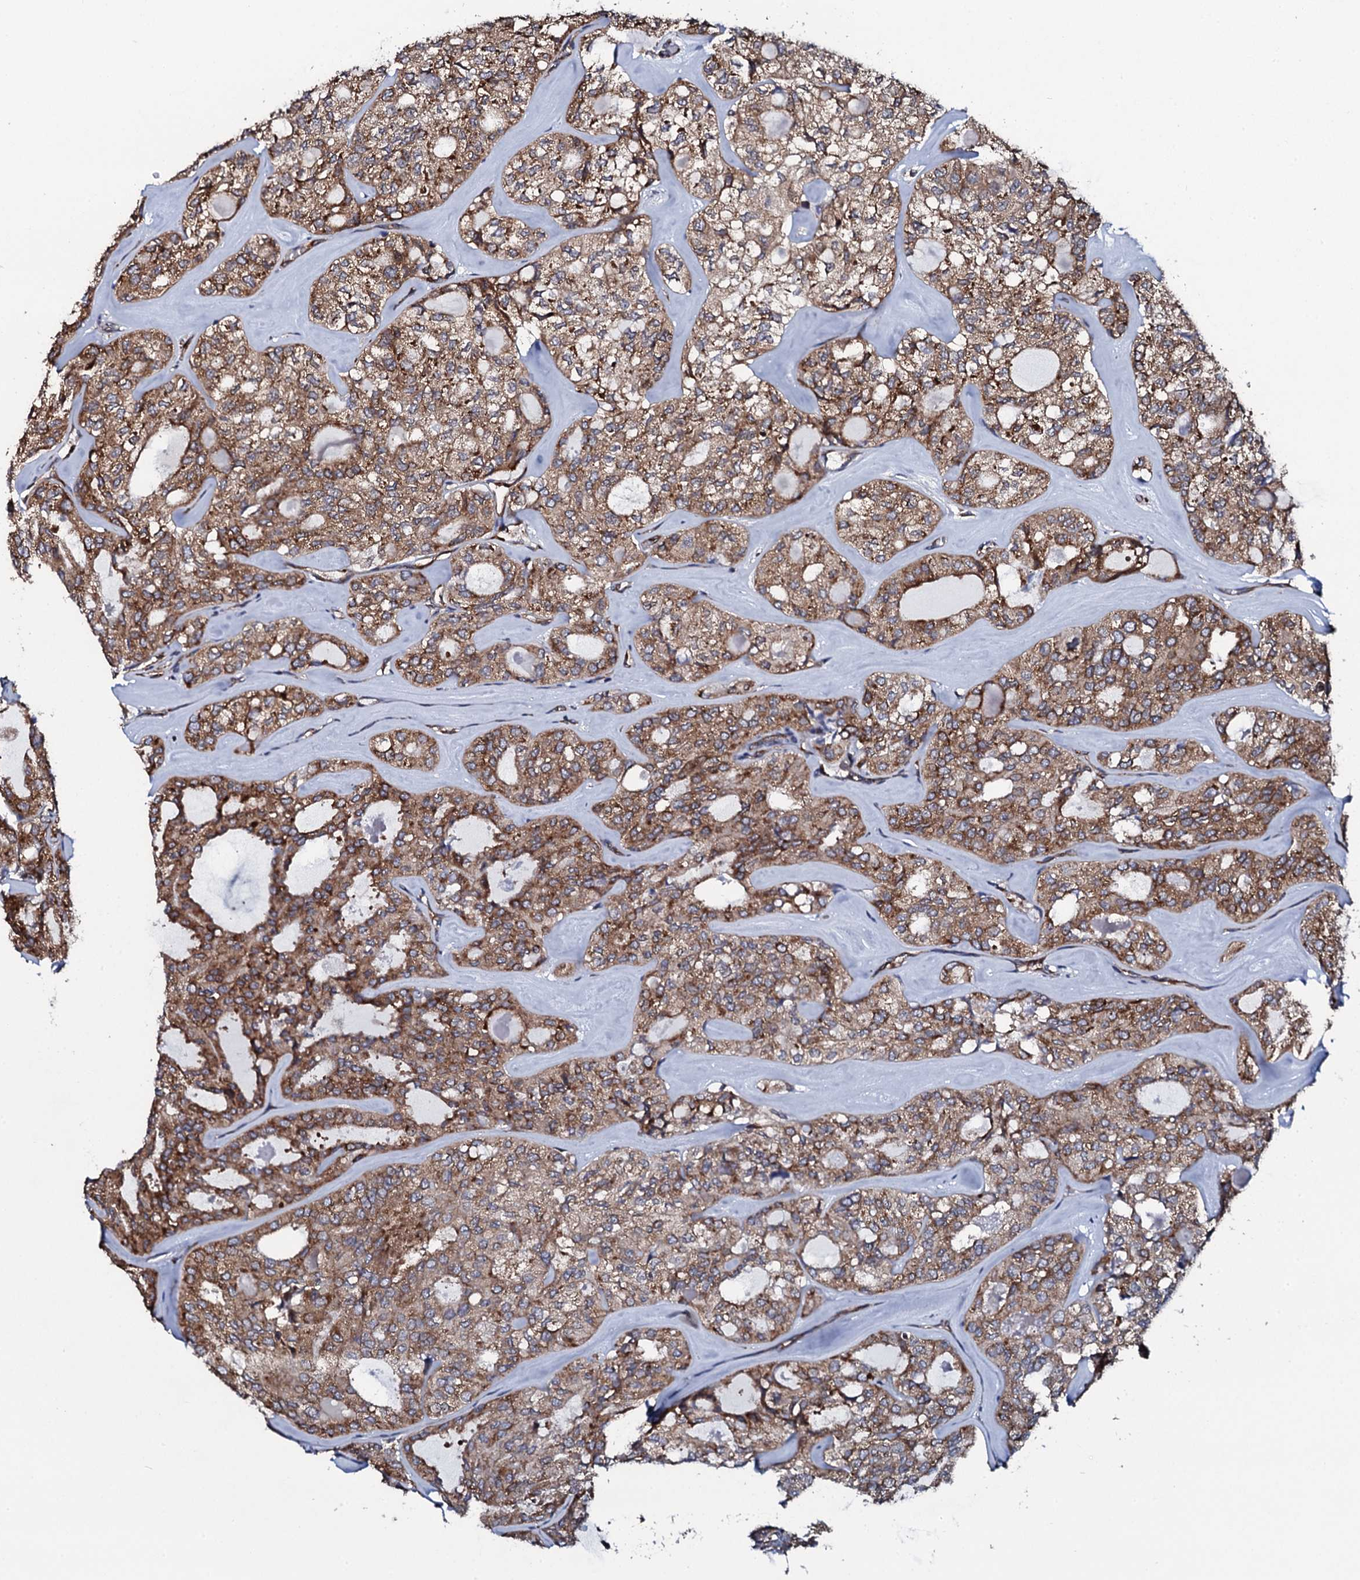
{"staining": {"intensity": "moderate", "quantity": ">75%", "location": "cytoplasmic/membranous"}, "tissue": "thyroid cancer", "cell_type": "Tumor cells", "image_type": "cancer", "snomed": [{"axis": "morphology", "description": "Follicular adenoma carcinoma, NOS"}, {"axis": "topography", "description": "Thyroid gland"}], "caption": "Thyroid follicular adenoma carcinoma stained with IHC displays moderate cytoplasmic/membranous staining in approximately >75% of tumor cells. (DAB (3,3'-diaminobenzidine) IHC with brightfield microscopy, high magnification).", "gene": "SPTY2D1", "patient": {"sex": "male", "age": 75}}